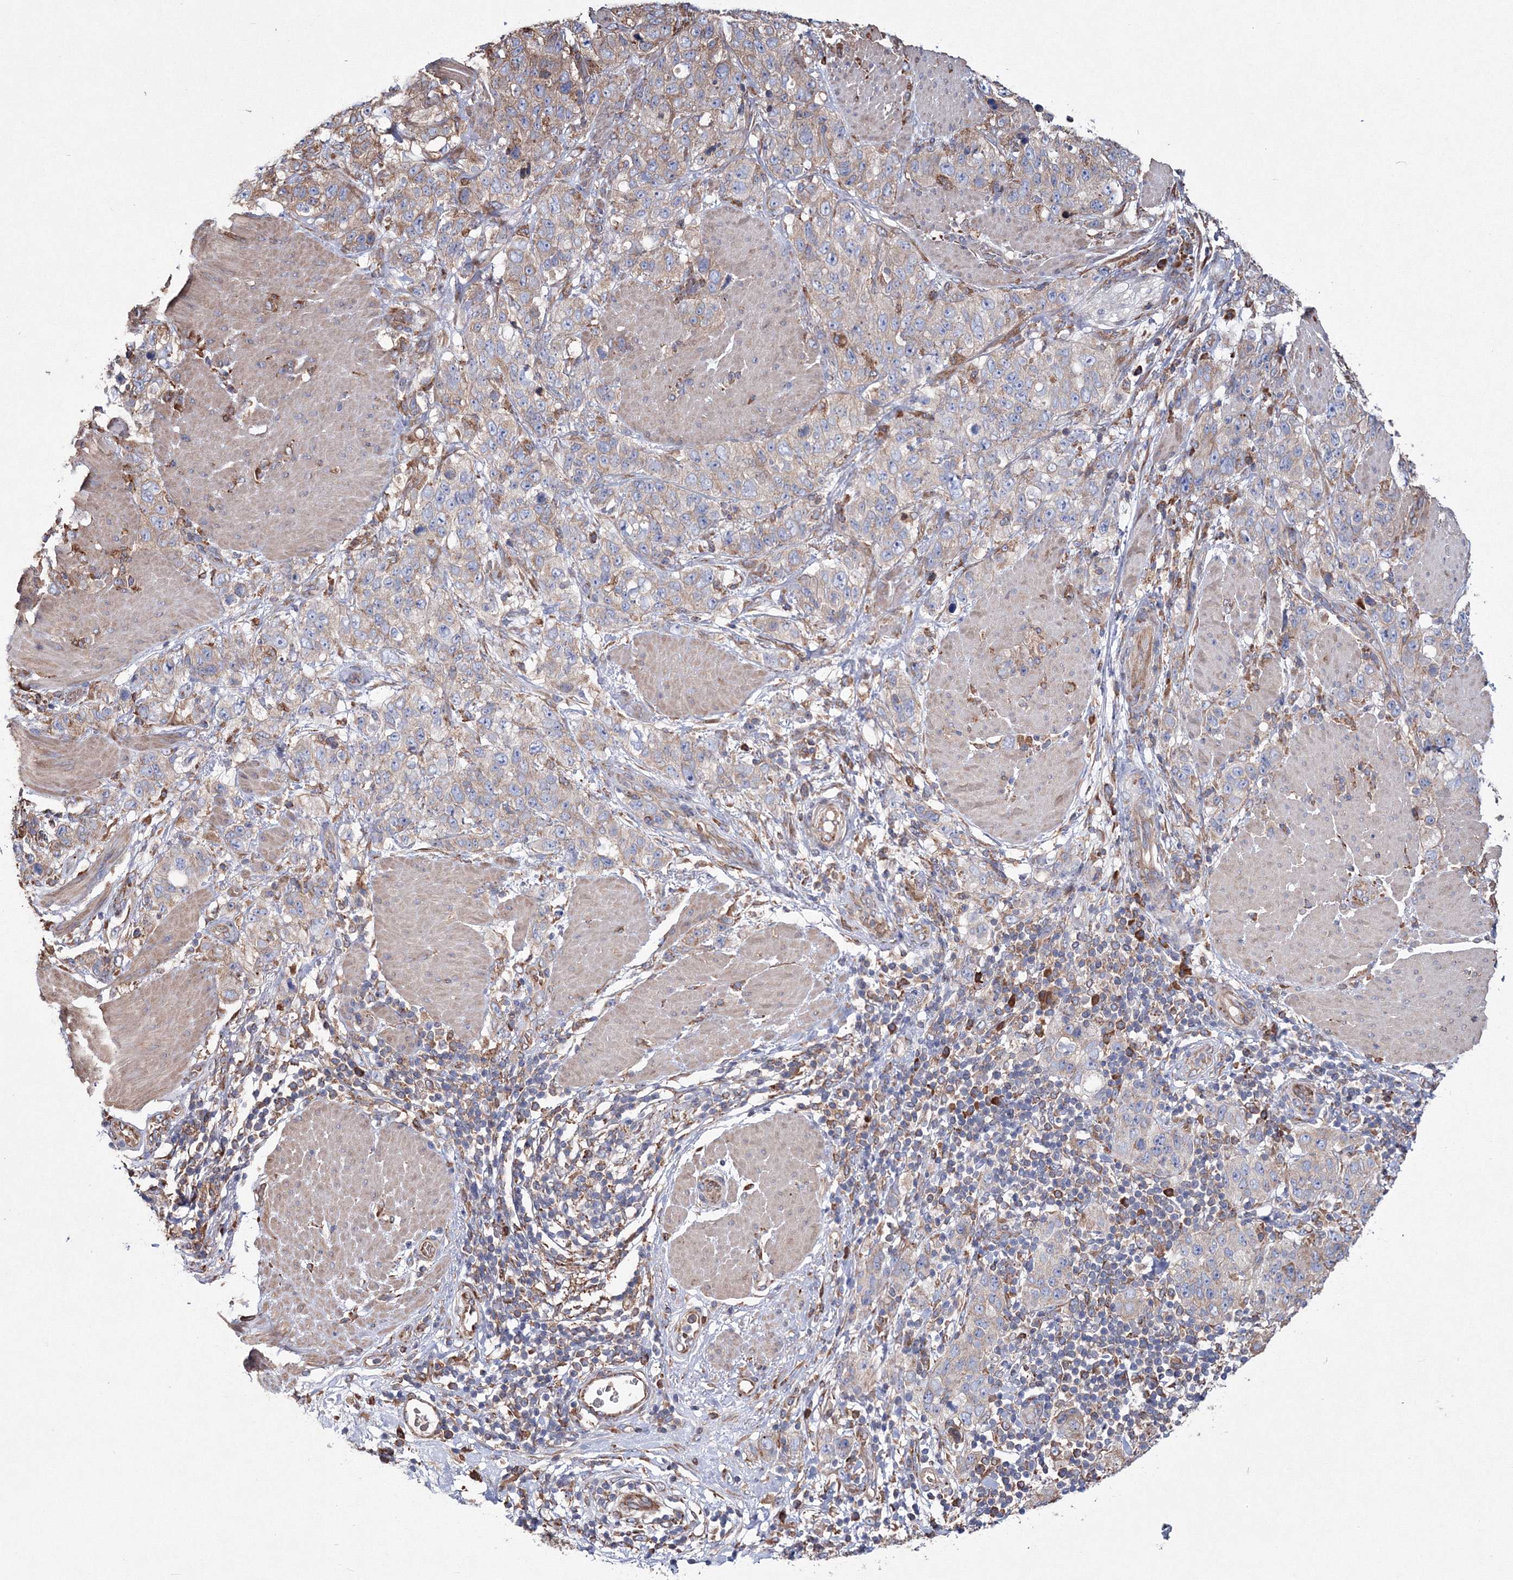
{"staining": {"intensity": "weak", "quantity": "<25%", "location": "cytoplasmic/membranous"}, "tissue": "stomach cancer", "cell_type": "Tumor cells", "image_type": "cancer", "snomed": [{"axis": "morphology", "description": "Adenocarcinoma, NOS"}, {"axis": "topography", "description": "Stomach"}], "caption": "The histopathology image reveals no significant expression in tumor cells of stomach cancer (adenocarcinoma).", "gene": "VPS8", "patient": {"sex": "male", "age": 48}}